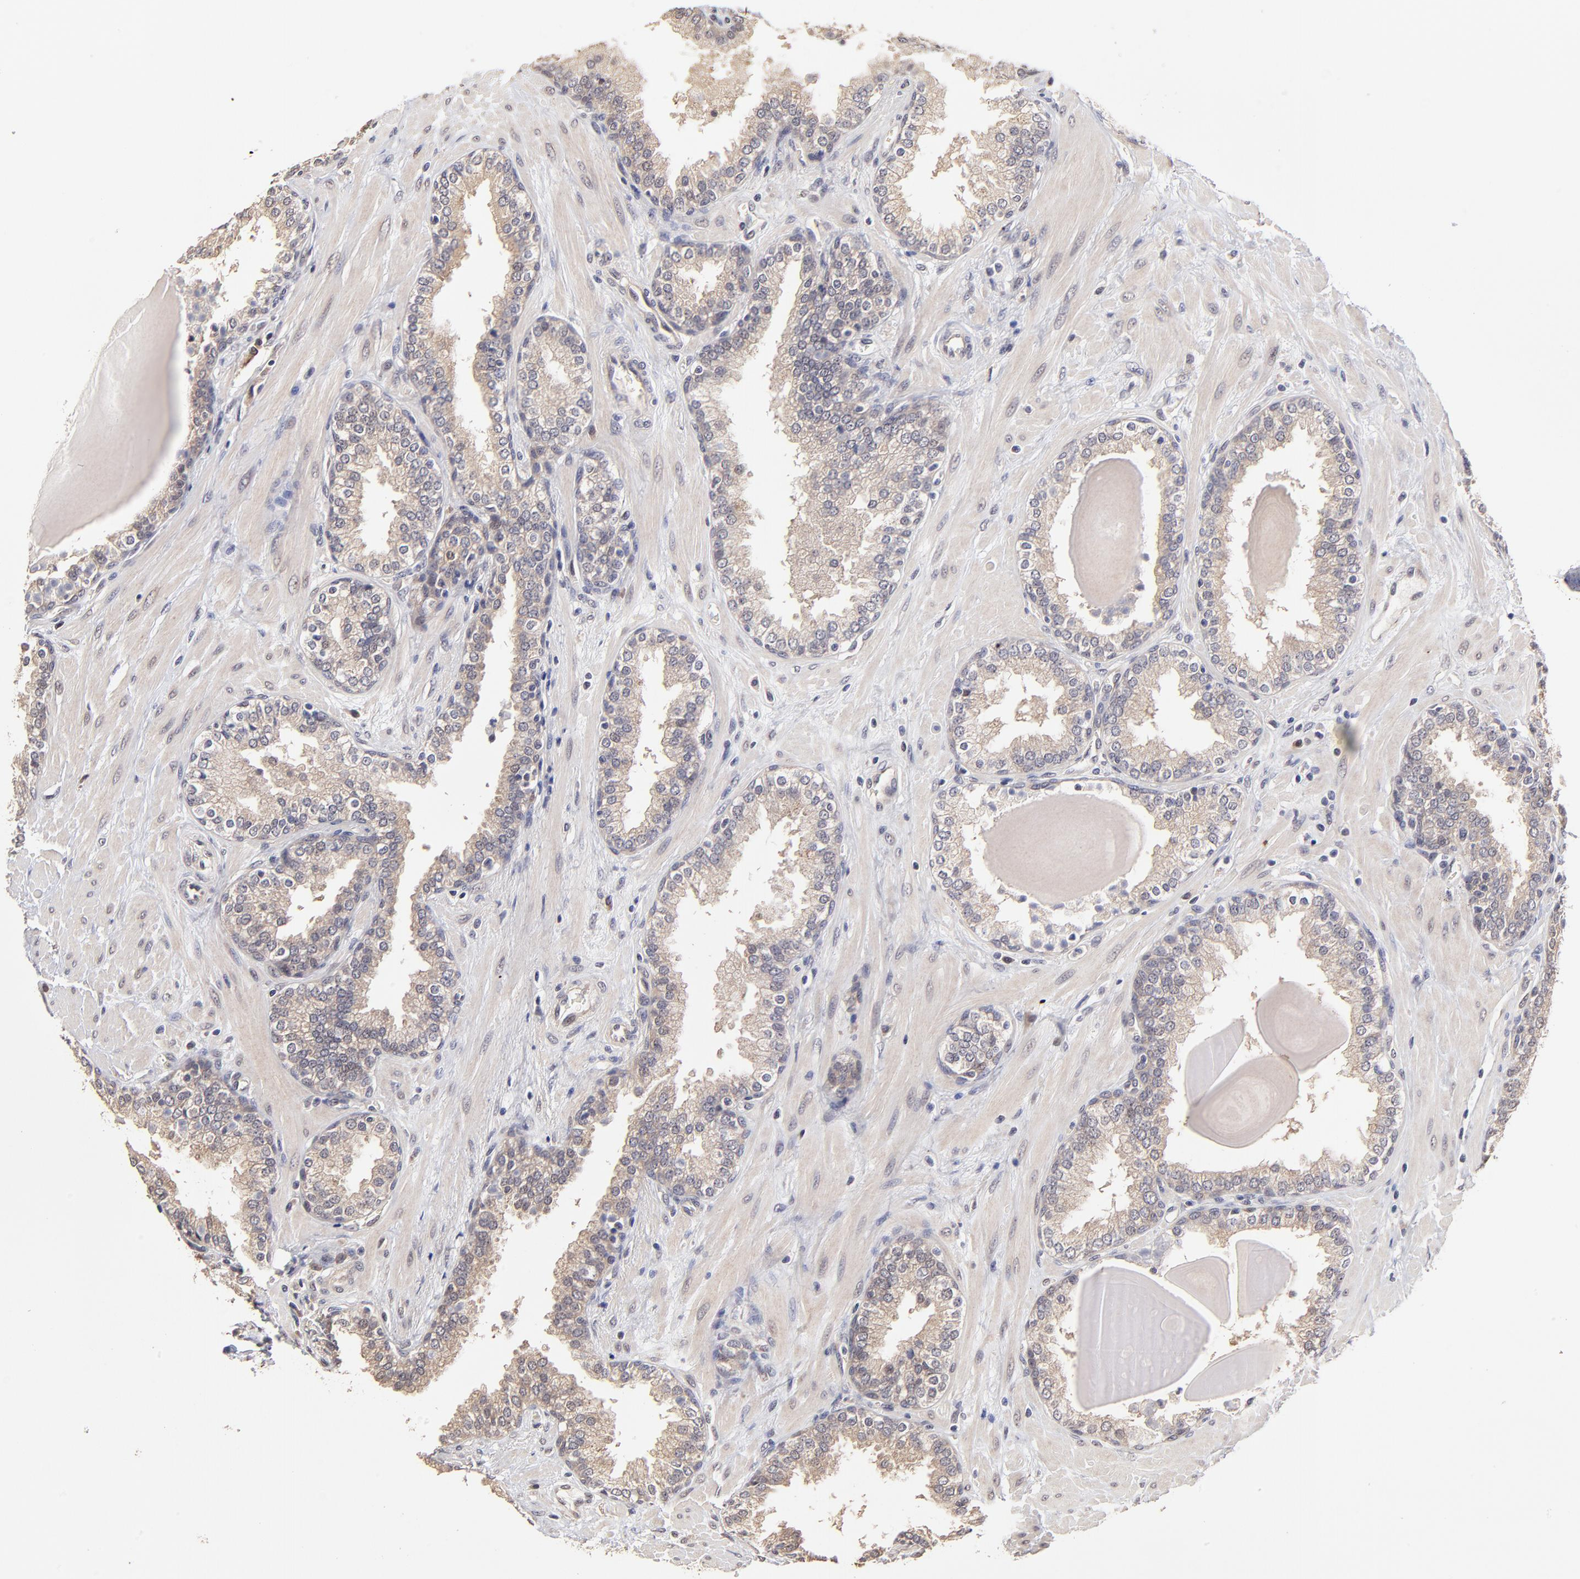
{"staining": {"intensity": "weak", "quantity": ">75%", "location": "cytoplasmic/membranous"}, "tissue": "prostate", "cell_type": "Glandular cells", "image_type": "normal", "snomed": [{"axis": "morphology", "description": "Normal tissue, NOS"}, {"axis": "topography", "description": "Prostate"}], "caption": "Human prostate stained with a brown dye exhibits weak cytoplasmic/membranous positive positivity in approximately >75% of glandular cells.", "gene": "ZNF10", "patient": {"sex": "male", "age": 51}}